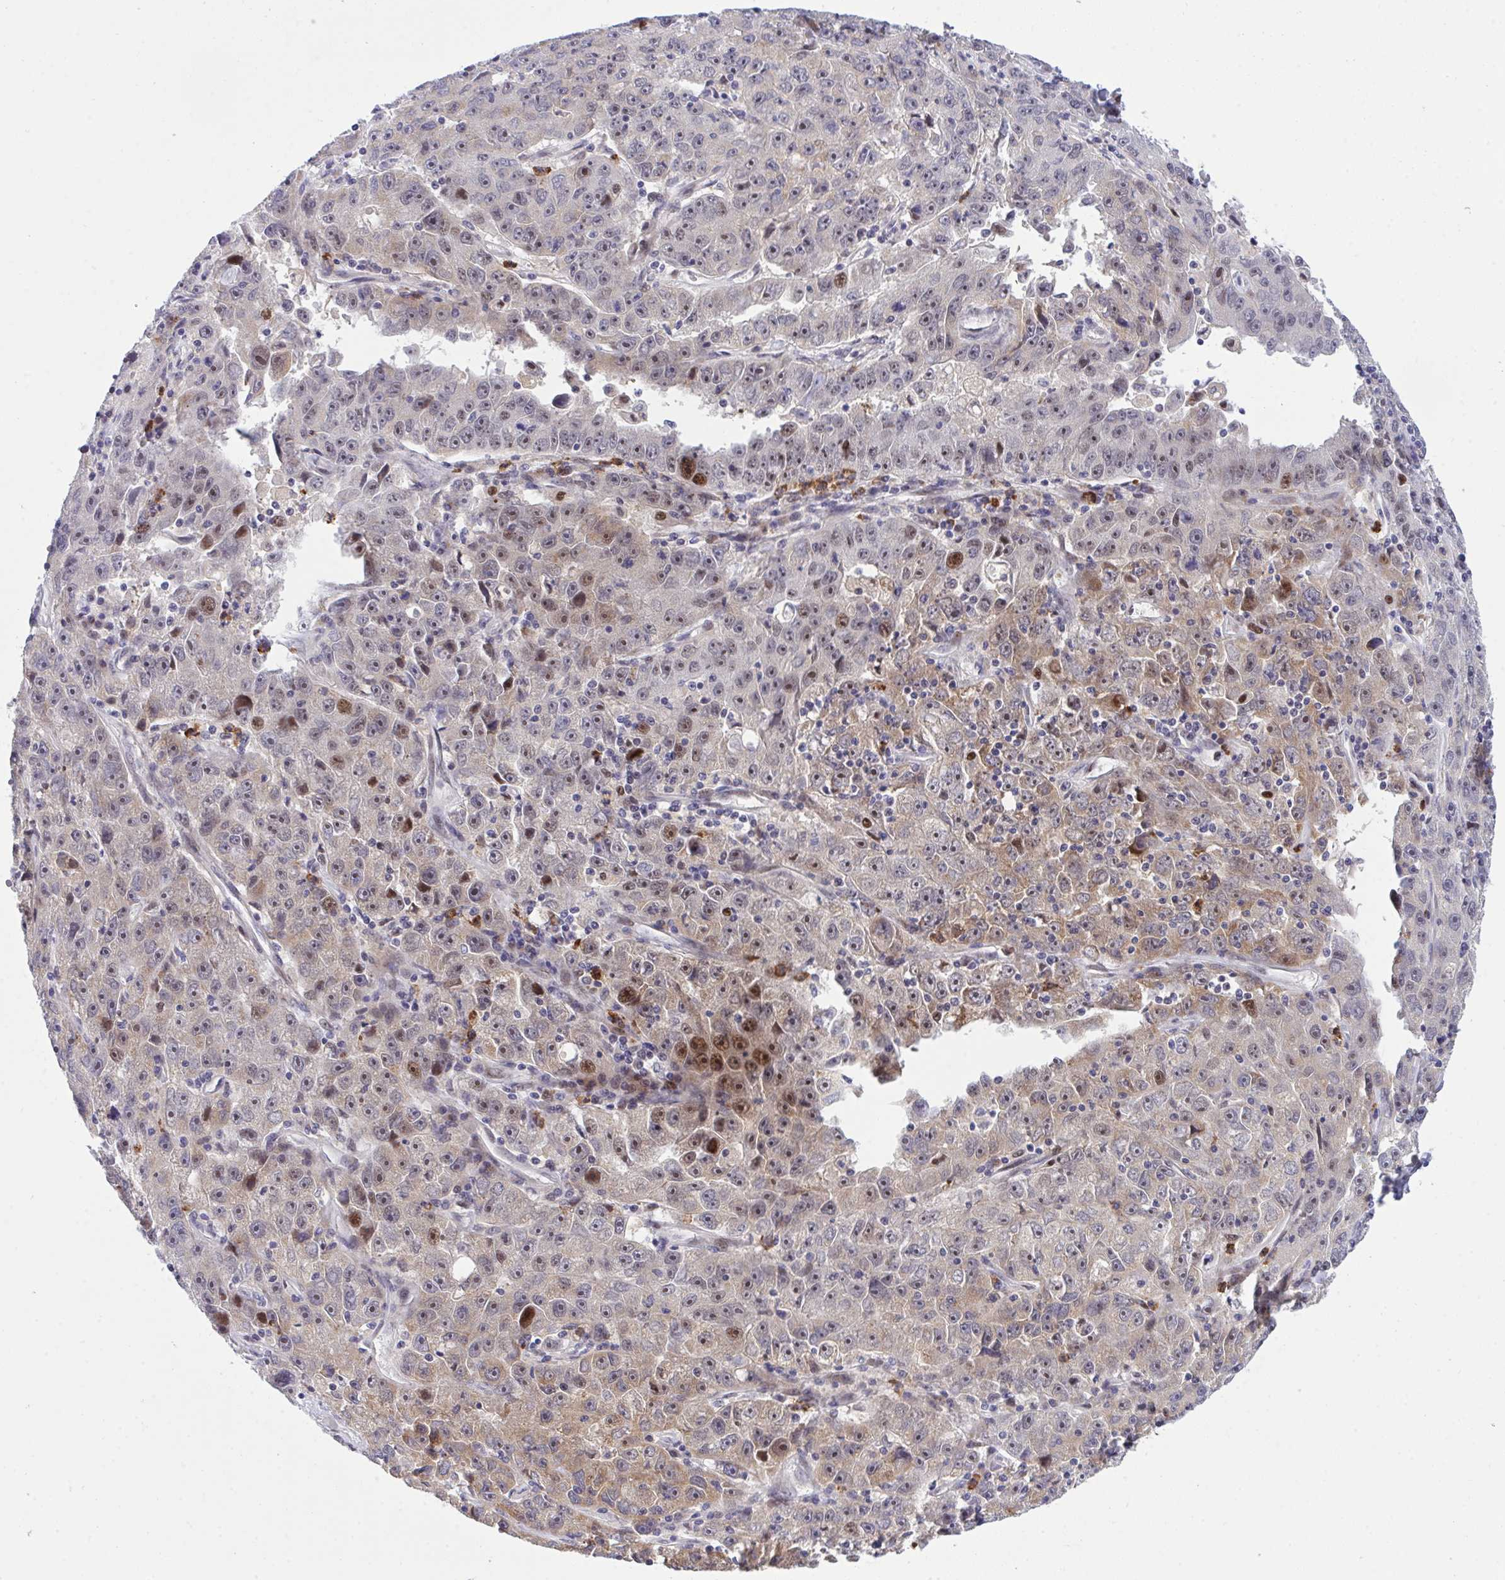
{"staining": {"intensity": "moderate", "quantity": "<25%", "location": "cytoplasmic/membranous,nuclear"}, "tissue": "lung cancer", "cell_type": "Tumor cells", "image_type": "cancer", "snomed": [{"axis": "morphology", "description": "Normal morphology"}, {"axis": "morphology", "description": "Adenocarcinoma, NOS"}, {"axis": "topography", "description": "Lymph node"}, {"axis": "topography", "description": "Lung"}], "caption": "About <25% of tumor cells in human lung cancer (adenocarcinoma) show moderate cytoplasmic/membranous and nuclear protein positivity as visualized by brown immunohistochemical staining.", "gene": "ZNF554", "patient": {"sex": "female", "age": 57}}